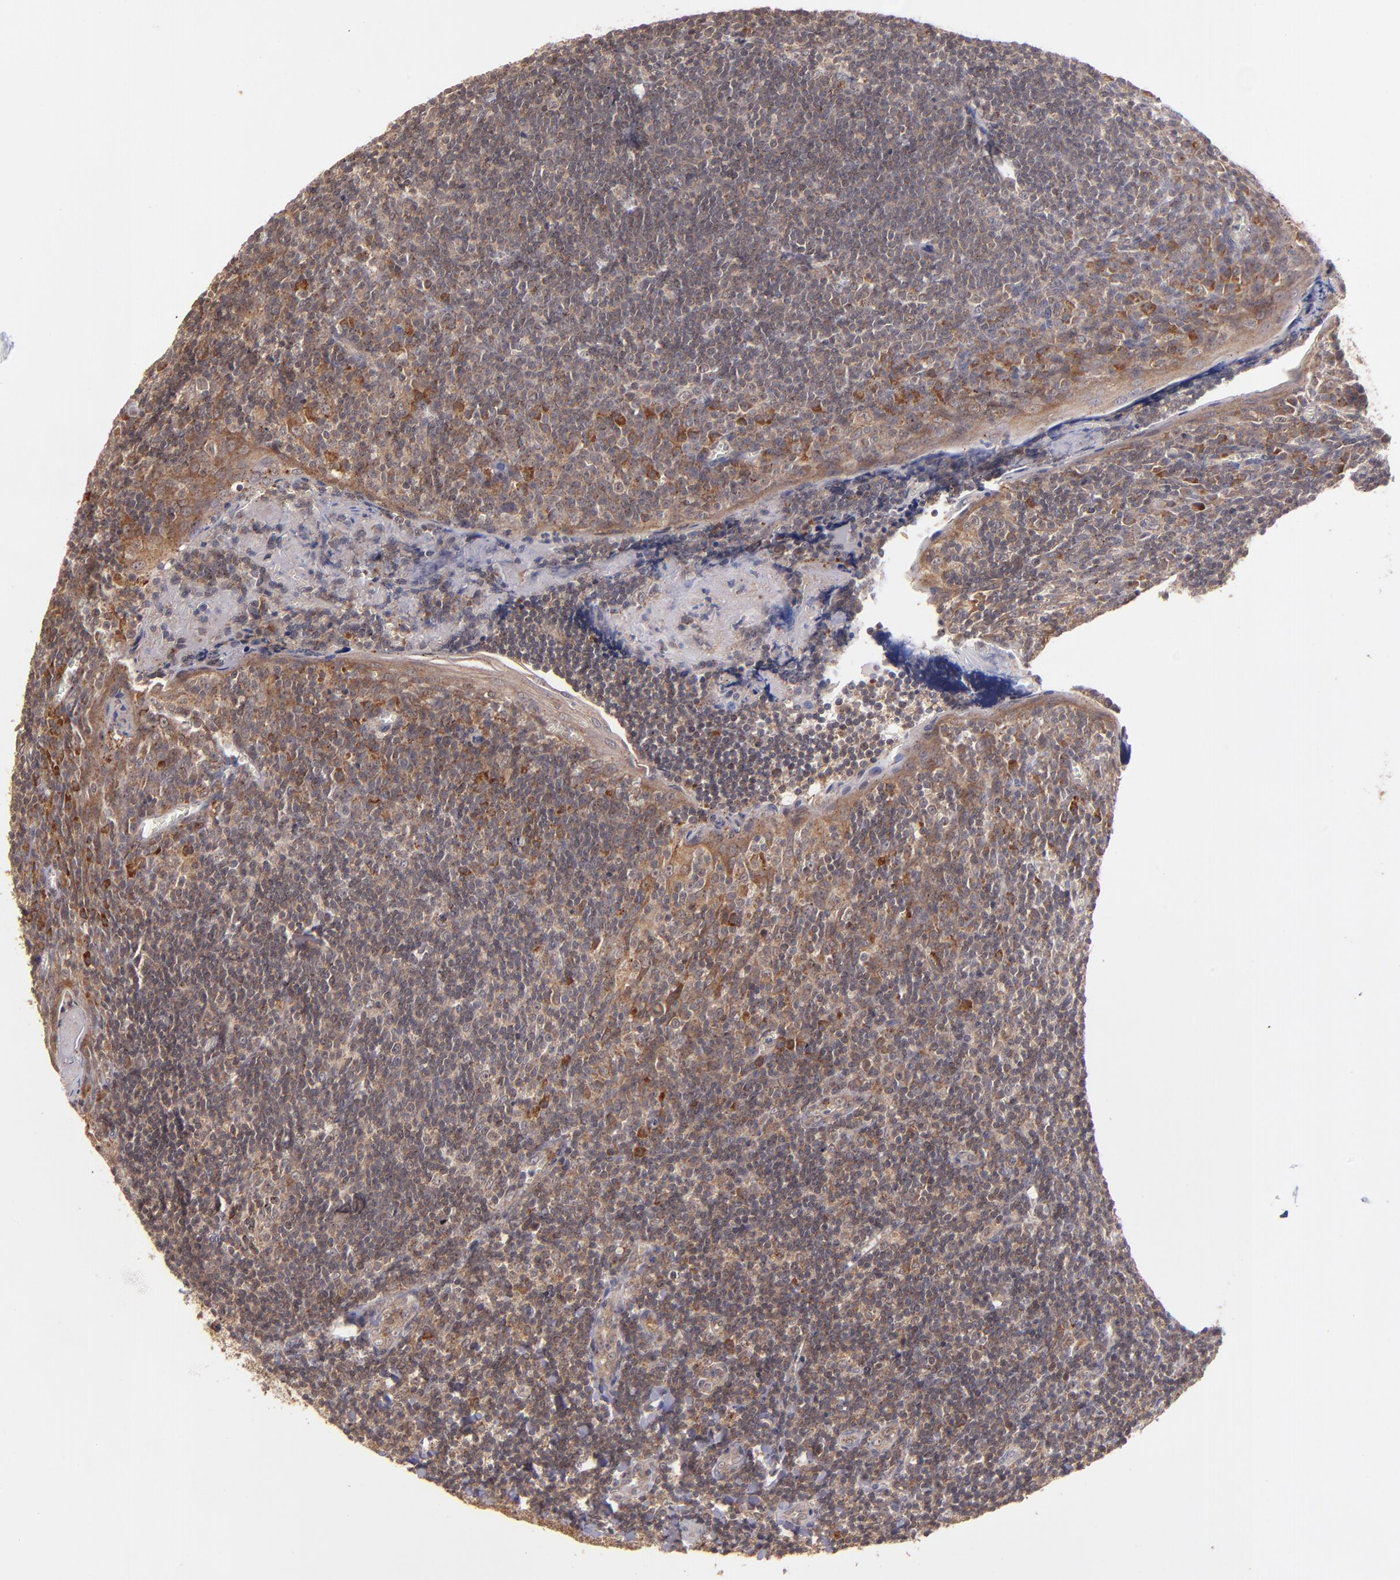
{"staining": {"intensity": "weak", "quantity": "25%-75%", "location": "cytoplasmic/membranous"}, "tissue": "tonsil", "cell_type": "Germinal center cells", "image_type": "normal", "snomed": [{"axis": "morphology", "description": "Normal tissue, NOS"}, {"axis": "topography", "description": "Tonsil"}], "caption": "Weak cytoplasmic/membranous expression for a protein is identified in about 25%-75% of germinal center cells of unremarkable tonsil using immunohistochemistry.", "gene": "ZFYVE1", "patient": {"sex": "male", "age": 20}}